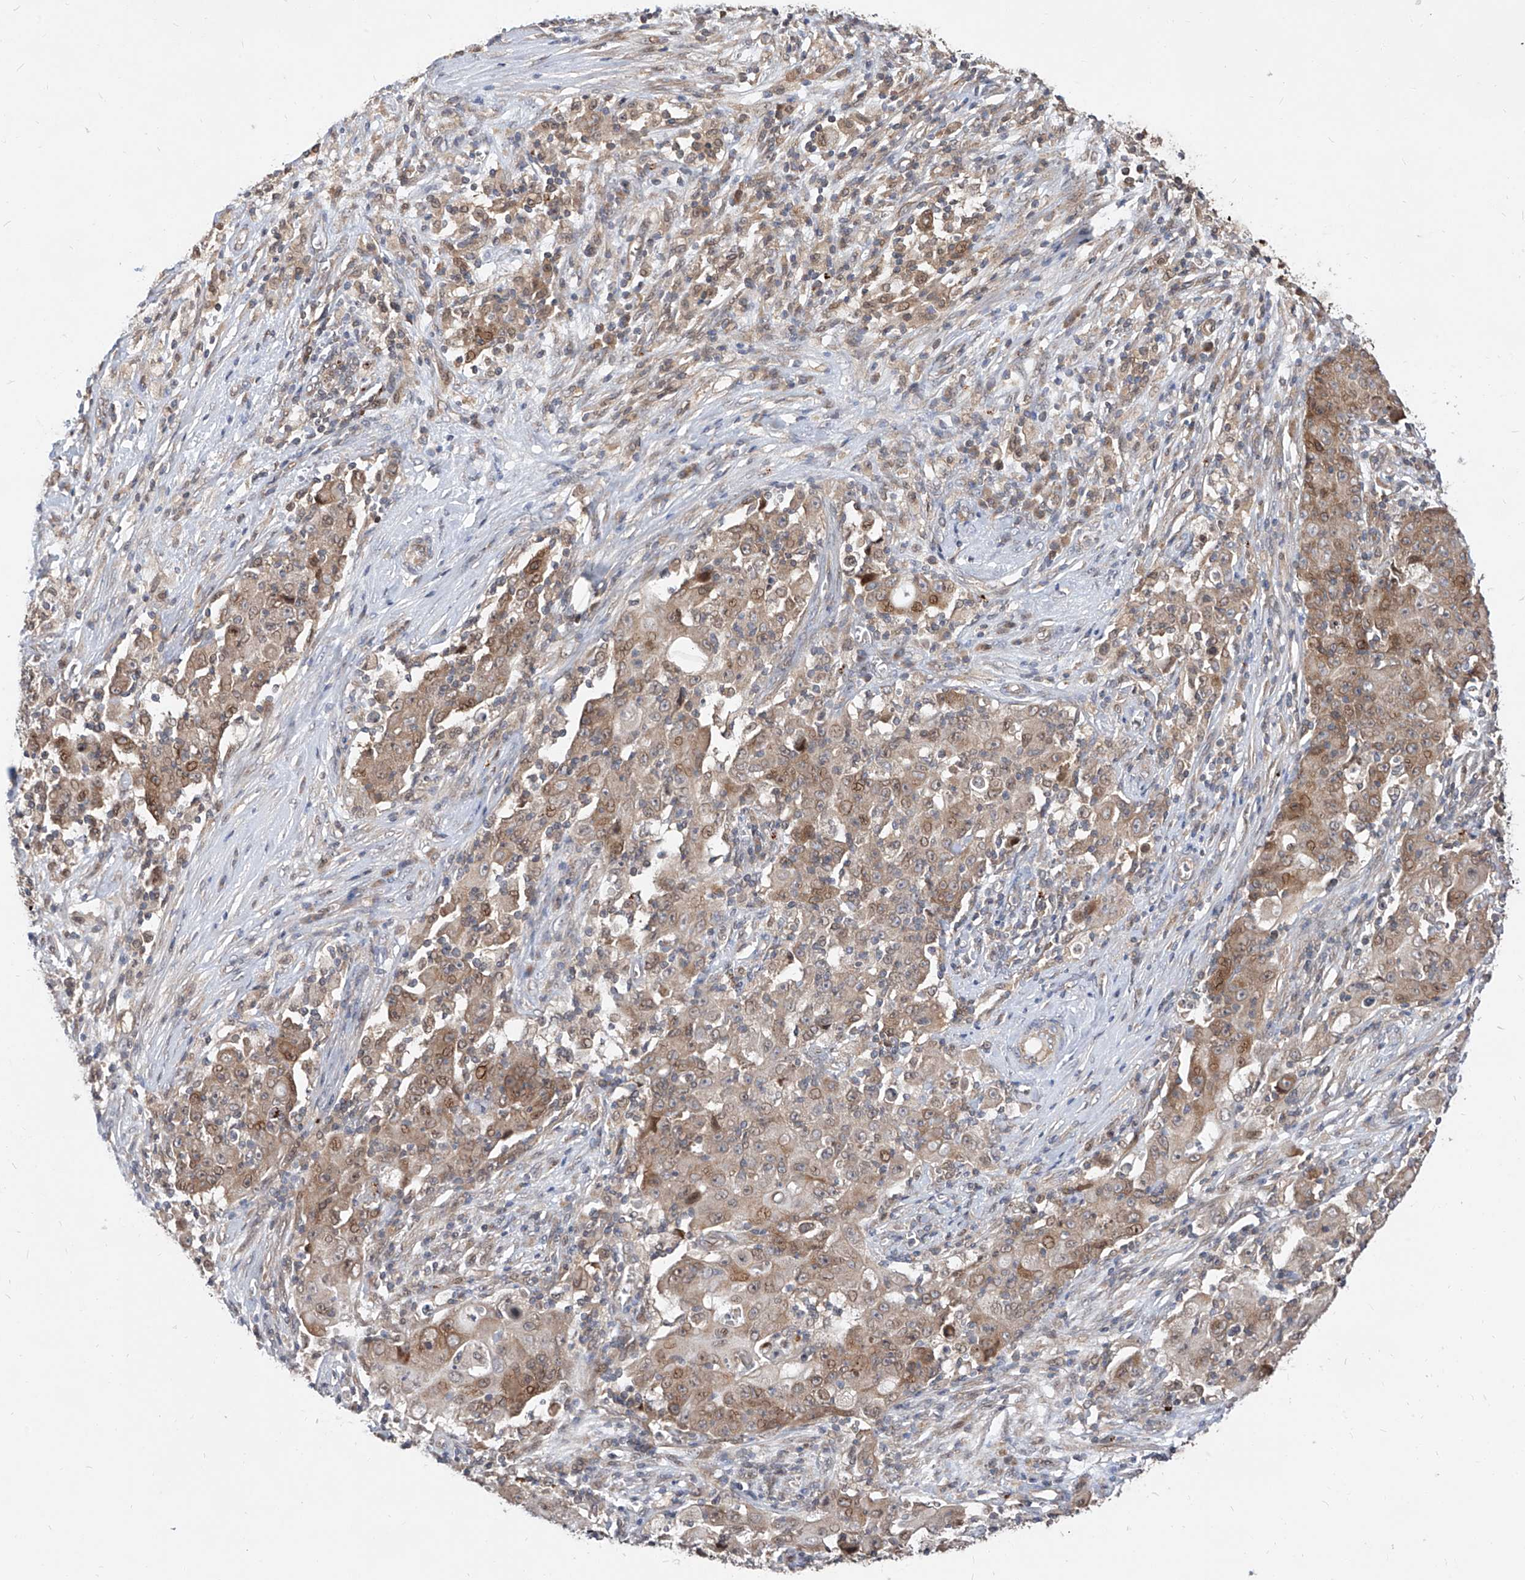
{"staining": {"intensity": "moderate", "quantity": ">75%", "location": "cytoplasmic/membranous,nuclear"}, "tissue": "ovarian cancer", "cell_type": "Tumor cells", "image_type": "cancer", "snomed": [{"axis": "morphology", "description": "Carcinoma, endometroid"}, {"axis": "topography", "description": "Ovary"}], "caption": "Moderate cytoplasmic/membranous and nuclear protein expression is appreciated in approximately >75% of tumor cells in ovarian cancer.", "gene": "DIRAS3", "patient": {"sex": "female", "age": 42}}